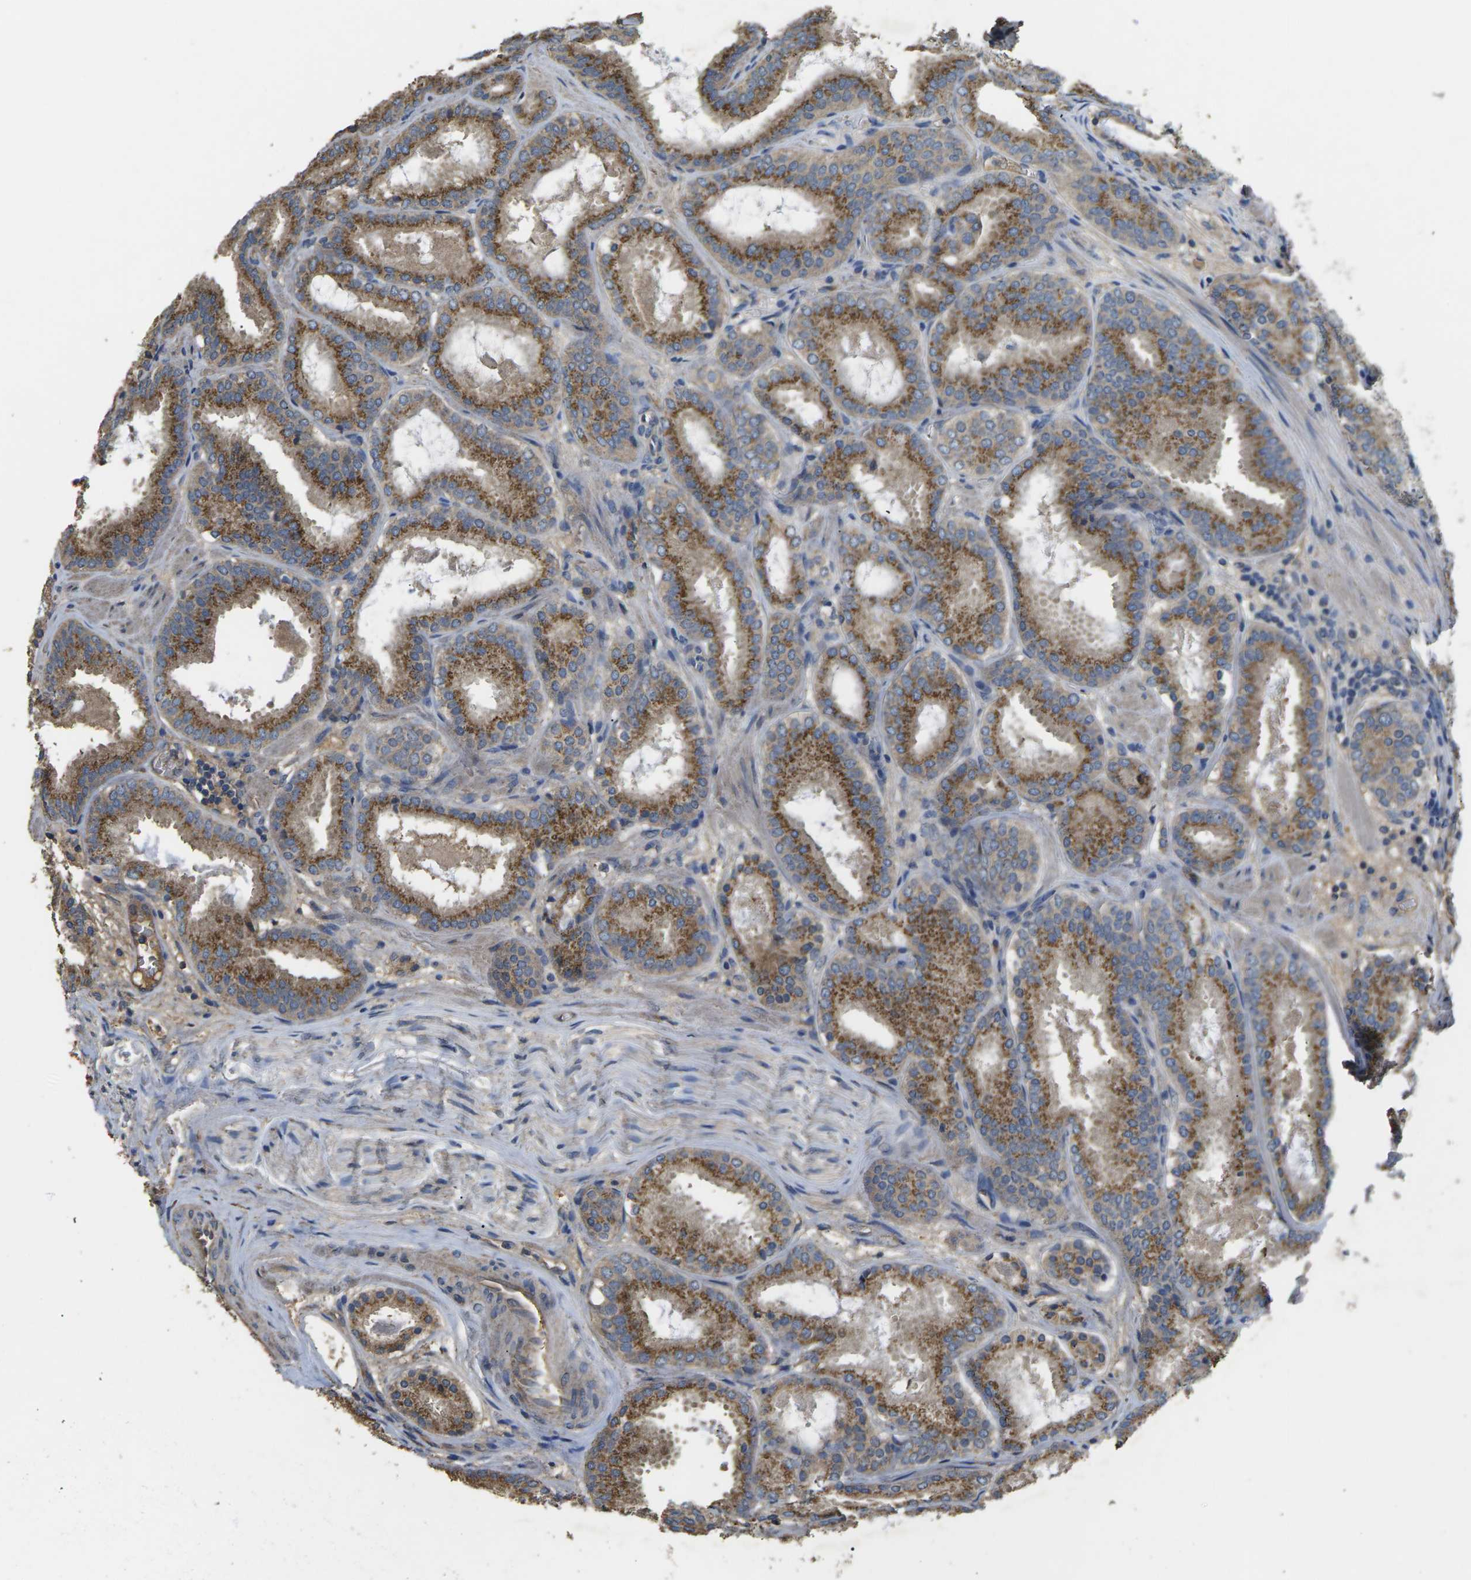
{"staining": {"intensity": "moderate", "quantity": ">75%", "location": "cytoplasmic/membranous"}, "tissue": "prostate cancer", "cell_type": "Tumor cells", "image_type": "cancer", "snomed": [{"axis": "morphology", "description": "Adenocarcinoma, Low grade"}, {"axis": "topography", "description": "Prostate"}], "caption": "Approximately >75% of tumor cells in human prostate cancer reveal moderate cytoplasmic/membranous protein expression as visualized by brown immunohistochemical staining.", "gene": "B4GAT1", "patient": {"sex": "male", "age": 69}}